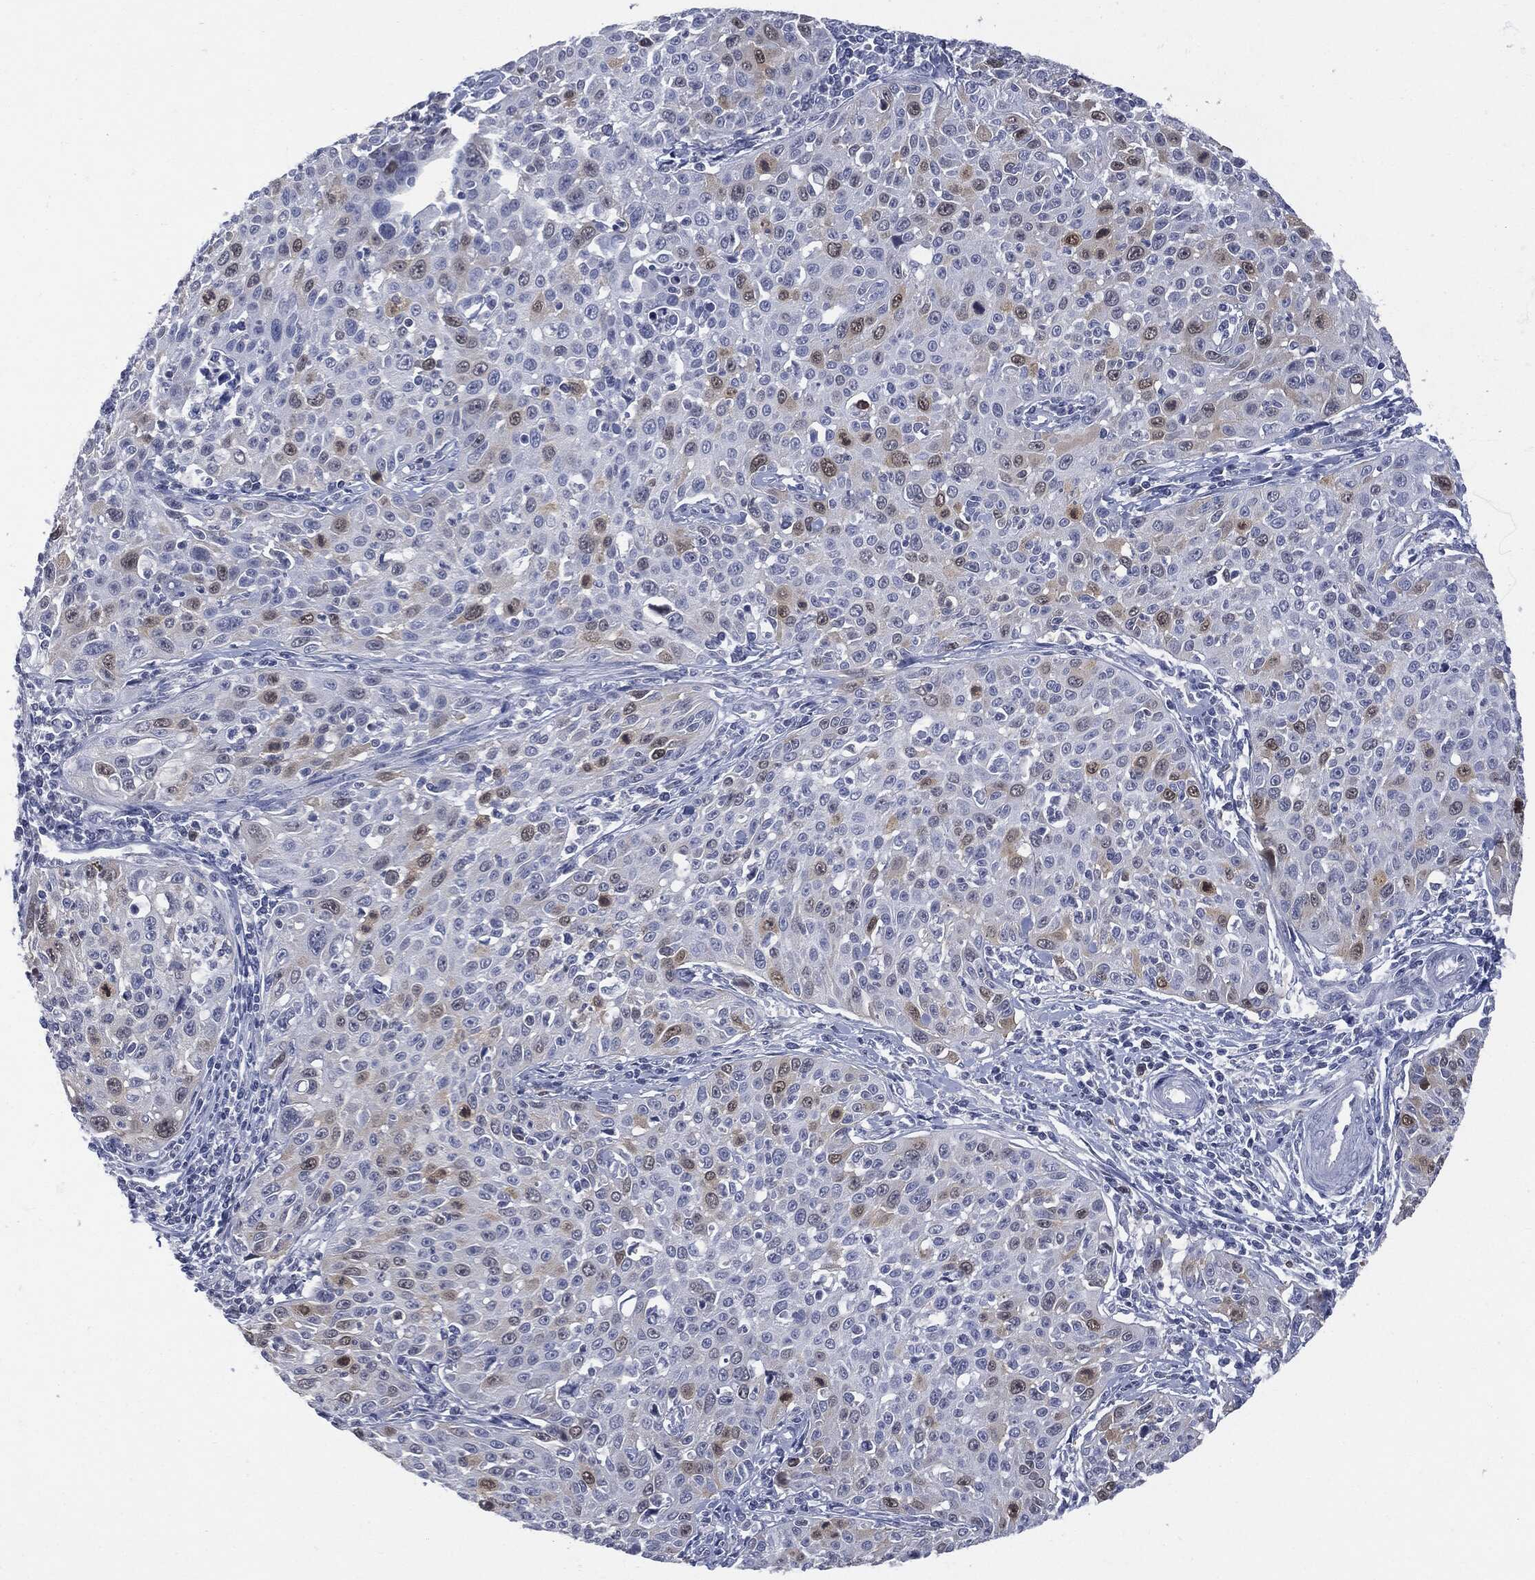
{"staining": {"intensity": "moderate", "quantity": "<25%", "location": "cytoplasmic/membranous"}, "tissue": "cervical cancer", "cell_type": "Tumor cells", "image_type": "cancer", "snomed": [{"axis": "morphology", "description": "Squamous cell carcinoma, NOS"}, {"axis": "topography", "description": "Cervix"}], "caption": "Immunohistochemical staining of cervical cancer (squamous cell carcinoma) reveals low levels of moderate cytoplasmic/membranous protein positivity in approximately <25% of tumor cells. (brown staining indicates protein expression, while blue staining denotes nuclei).", "gene": "UBE2C", "patient": {"sex": "female", "age": 26}}